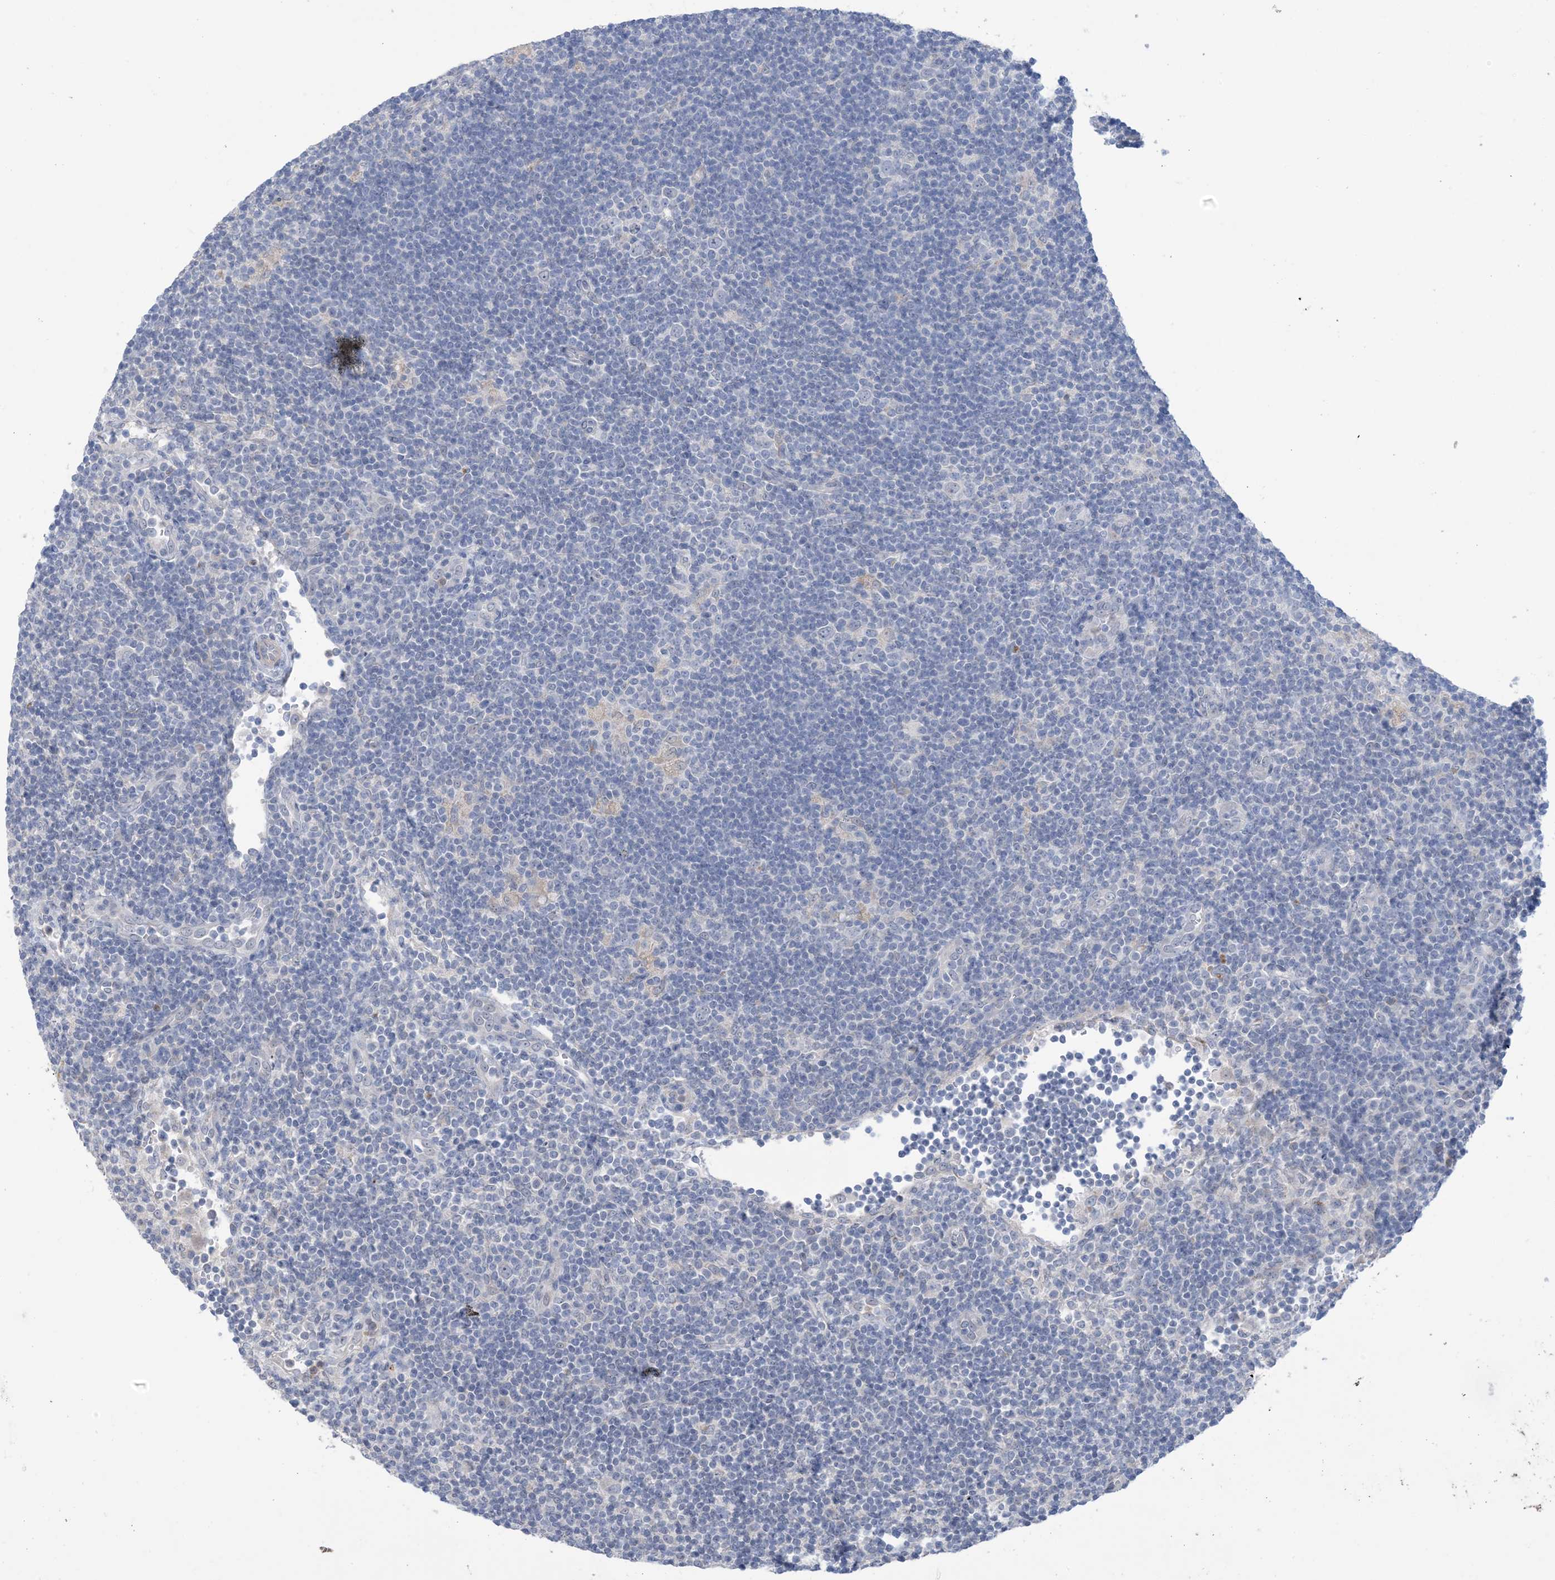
{"staining": {"intensity": "negative", "quantity": "none", "location": "none"}, "tissue": "lymphoma", "cell_type": "Tumor cells", "image_type": "cancer", "snomed": [{"axis": "morphology", "description": "Hodgkin's disease, NOS"}, {"axis": "topography", "description": "Lymph node"}], "caption": "Immunohistochemistry (IHC) image of human lymphoma stained for a protein (brown), which shows no positivity in tumor cells.", "gene": "TTYH1", "patient": {"sex": "female", "age": 57}}